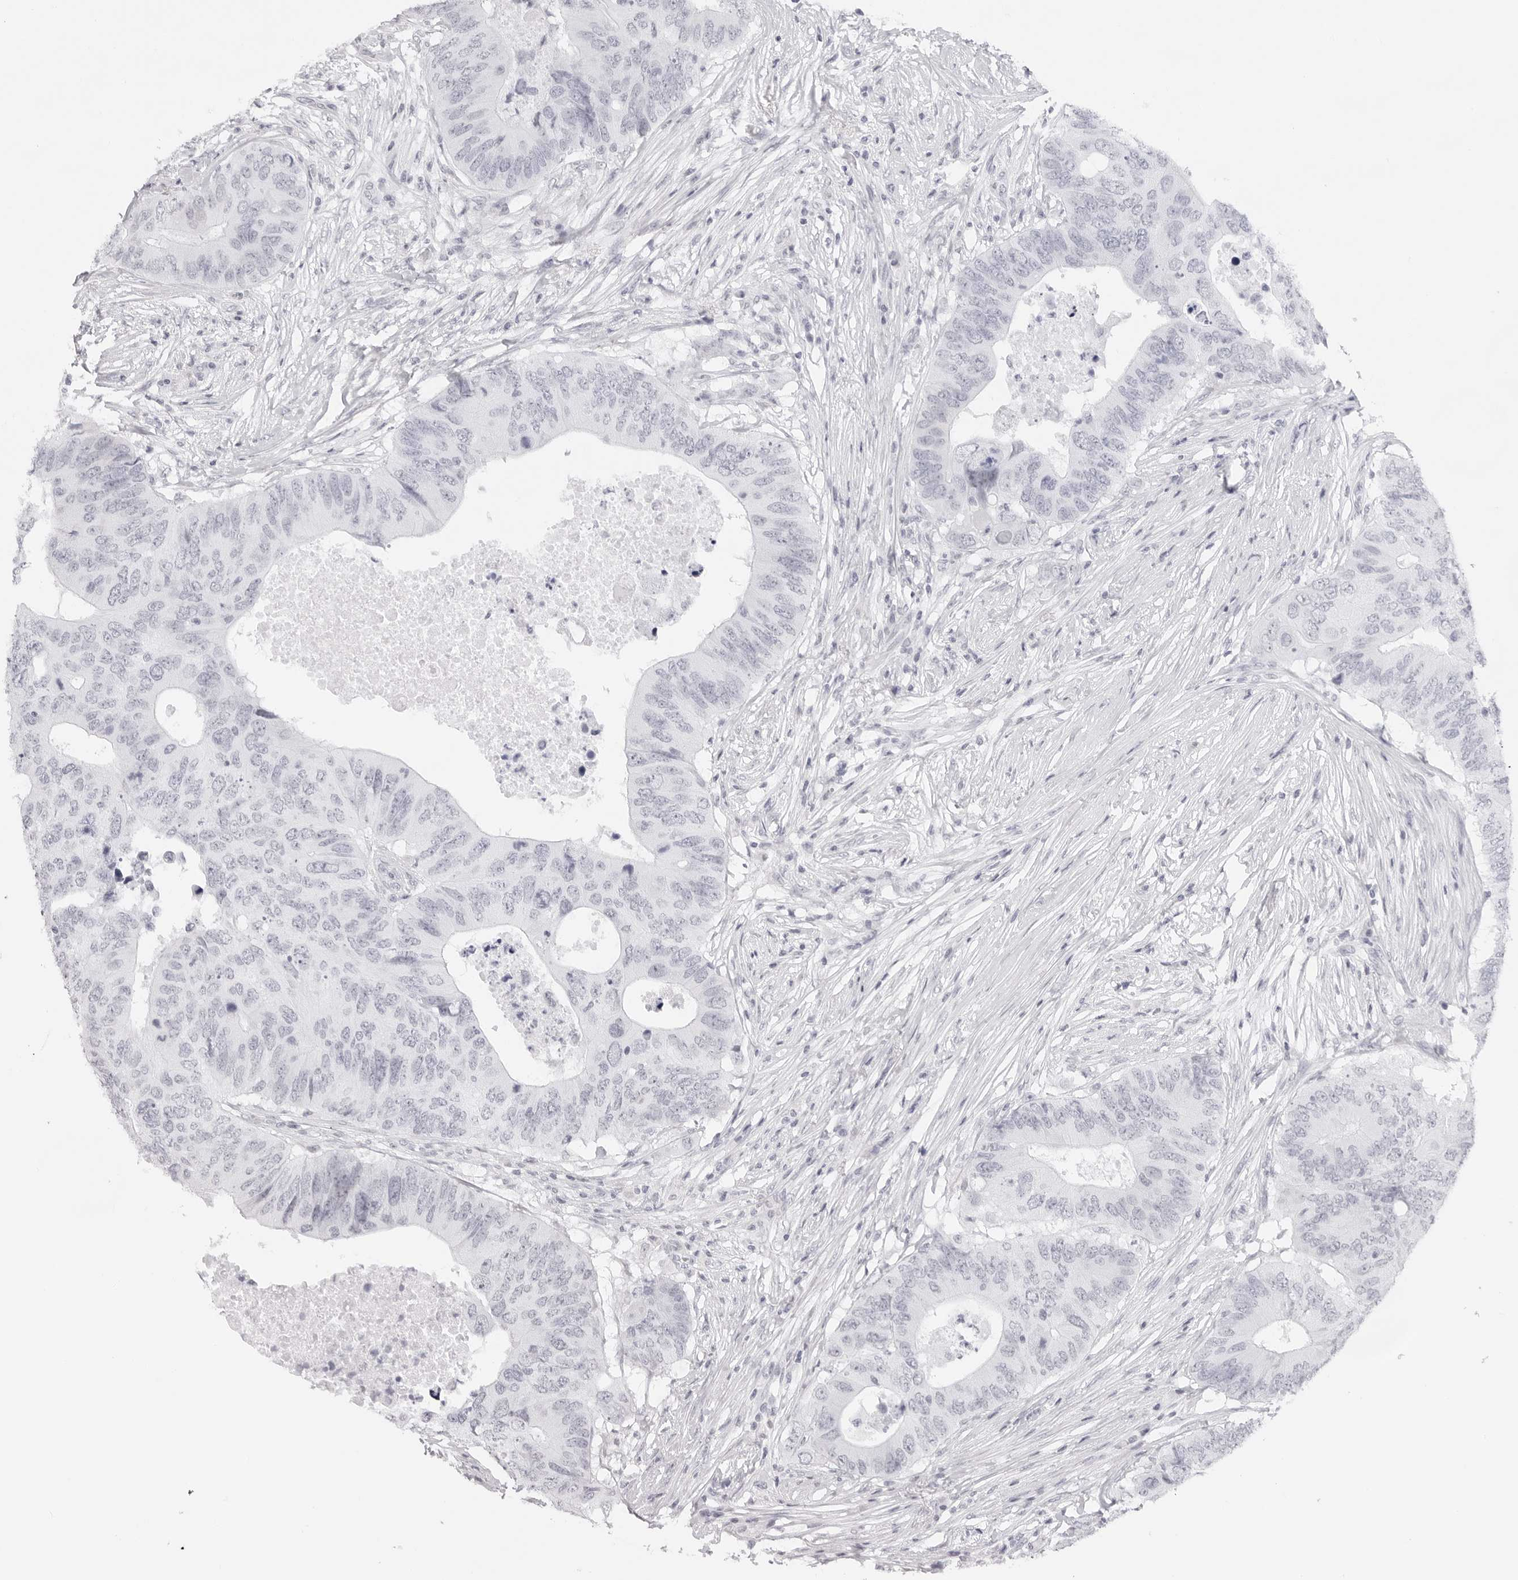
{"staining": {"intensity": "negative", "quantity": "none", "location": "none"}, "tissue": "colorectal cancer", "cell_type": "Tumor cells", "image_type": "cancer", "snomed": [{"axis": "morphology", "description": "Adenocarcinoma, NOS"}, {"axis": "topography", "description": "Colon"}], "caption": "Human colorectal adenocarcinoma stained for a protein using immunohistochemistry (IHC) shows no expression in tumor cells.", "gene": "KLK12", "patient": {"sex": "male", "age": 71}}